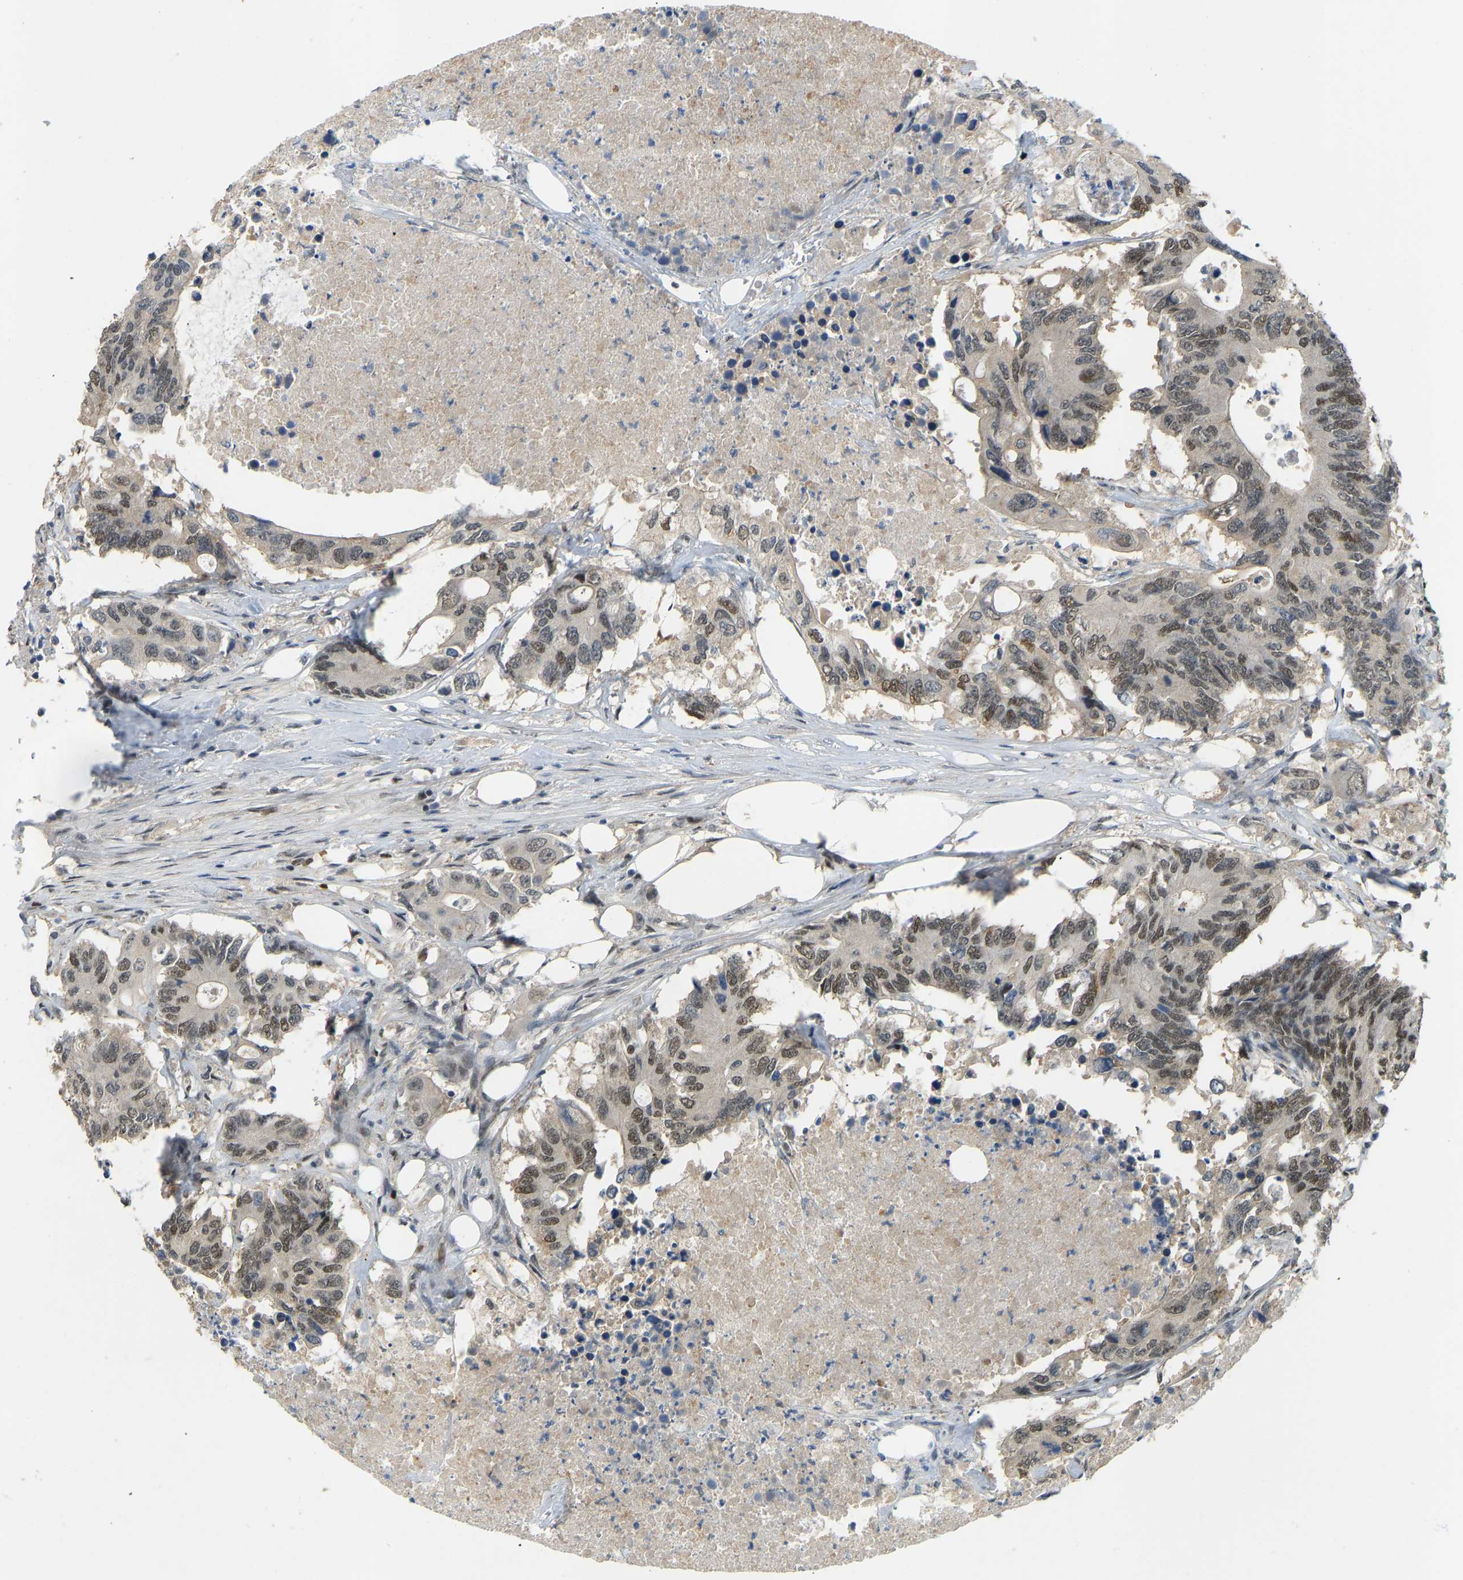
{"staining": {"intensity": "moderate", "quantity": "25%-75%", "location": "nuclear"}, "tissue": "colorectal cancer", "cell_type": "Tumor cells", "image_type": "cancer", "snomed": [{"axis": "morphology", "description": "Adenocarcinoma, NOS"}, {"axis": "topography", "description": "Colon"}], "caption": "Protein positivity by immunohistochemistry reveals moderate nuclear expression in about 25%-75% of tumor cells in colorectal adenocarcinoma. Nuclei are stained in blue.", "gene": "FOXK1", "patient": {"sex": "male", "age": 71}}